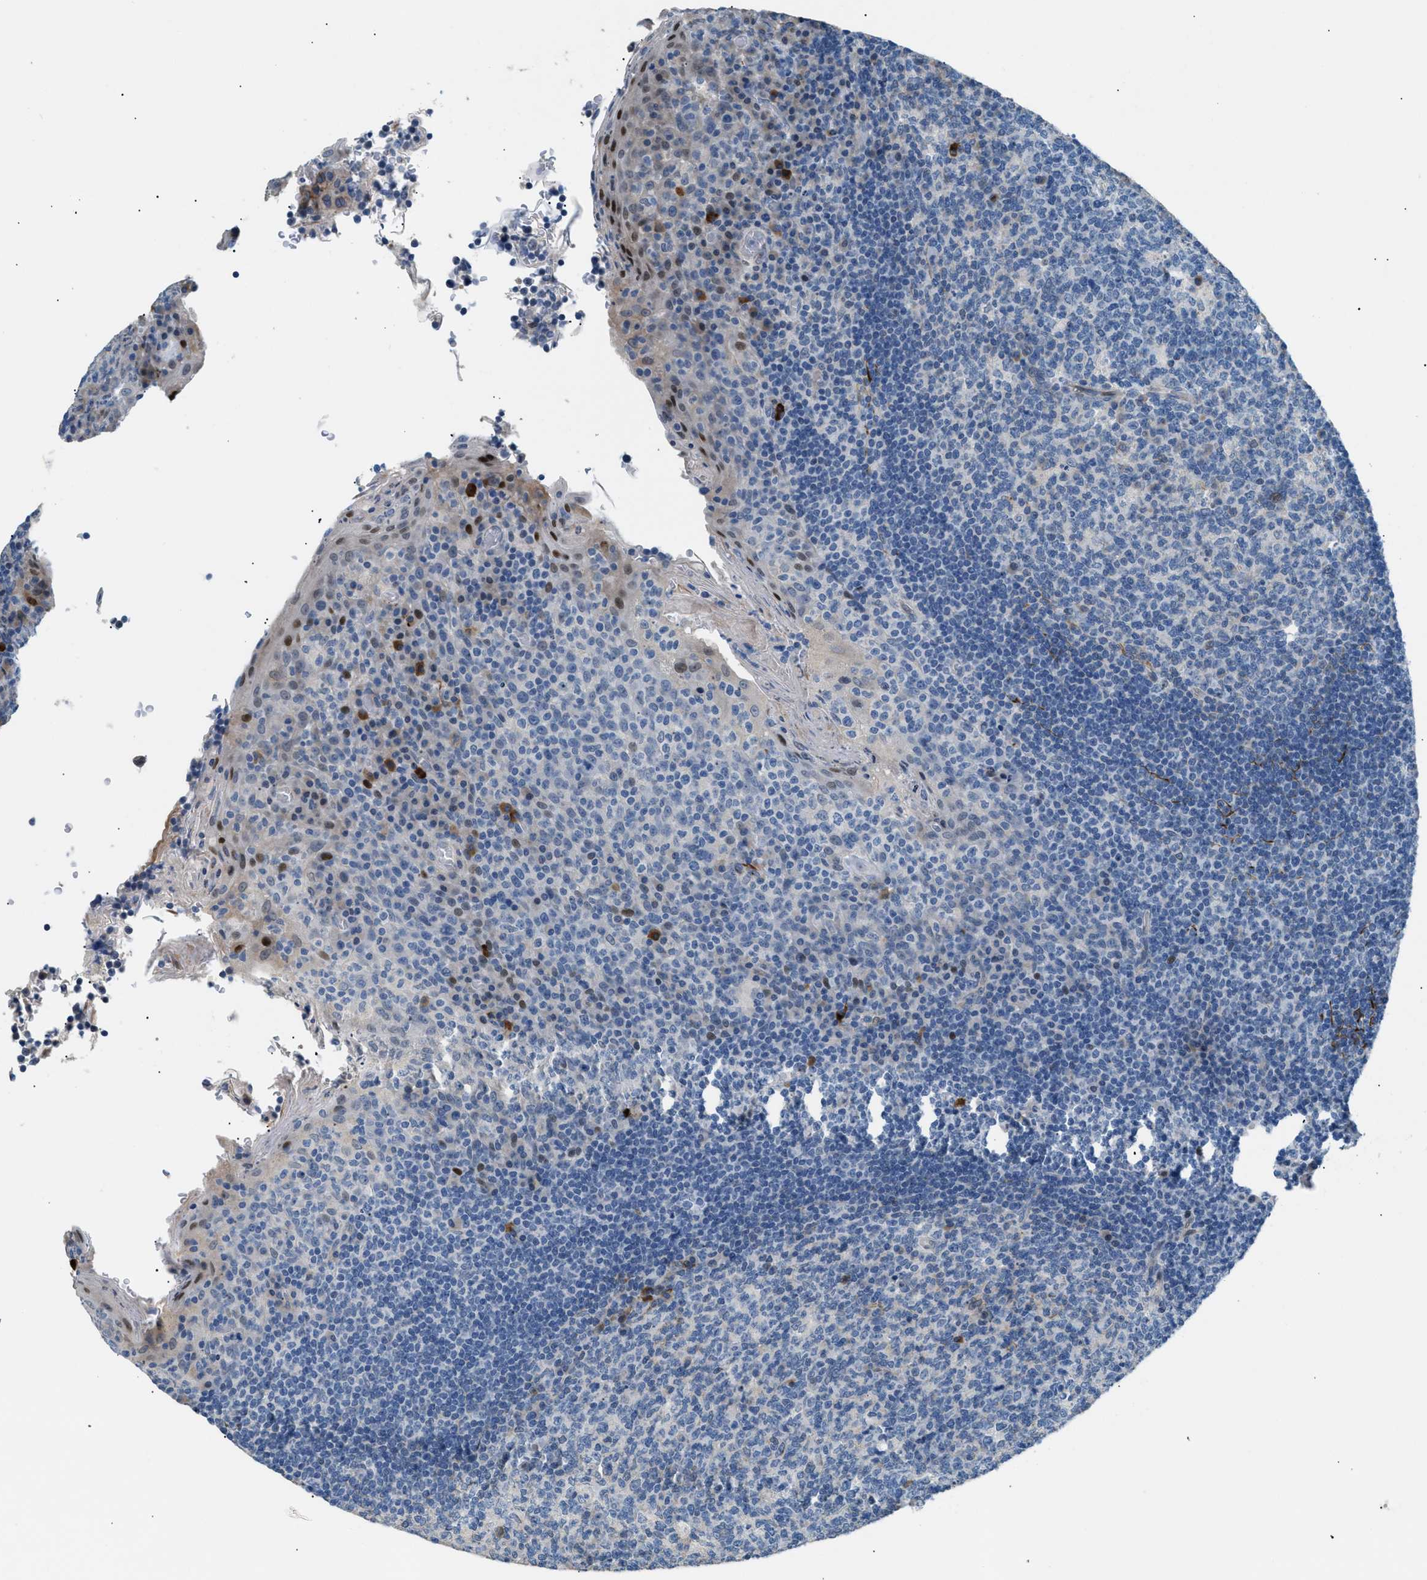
{"staining": {"intensity": "negative", "quantity": "none", "location": "none"}, "tissue": "tonsil", "cell_type": "Germinal center cells", "image_type": "normal", "snomed": [{"axis": "morphology", "description": "Normal tissue, NOS"}, {"axis": "topography", "description": "Tonsil"}], "caption": "DAB (3,3'-diaminobenzidine) immunohistochemical staining of benign tonsil reveals no significant staining in germinal center cells.", "gene": "ICA1", "patient": {"sex": "male", "age": 17}}